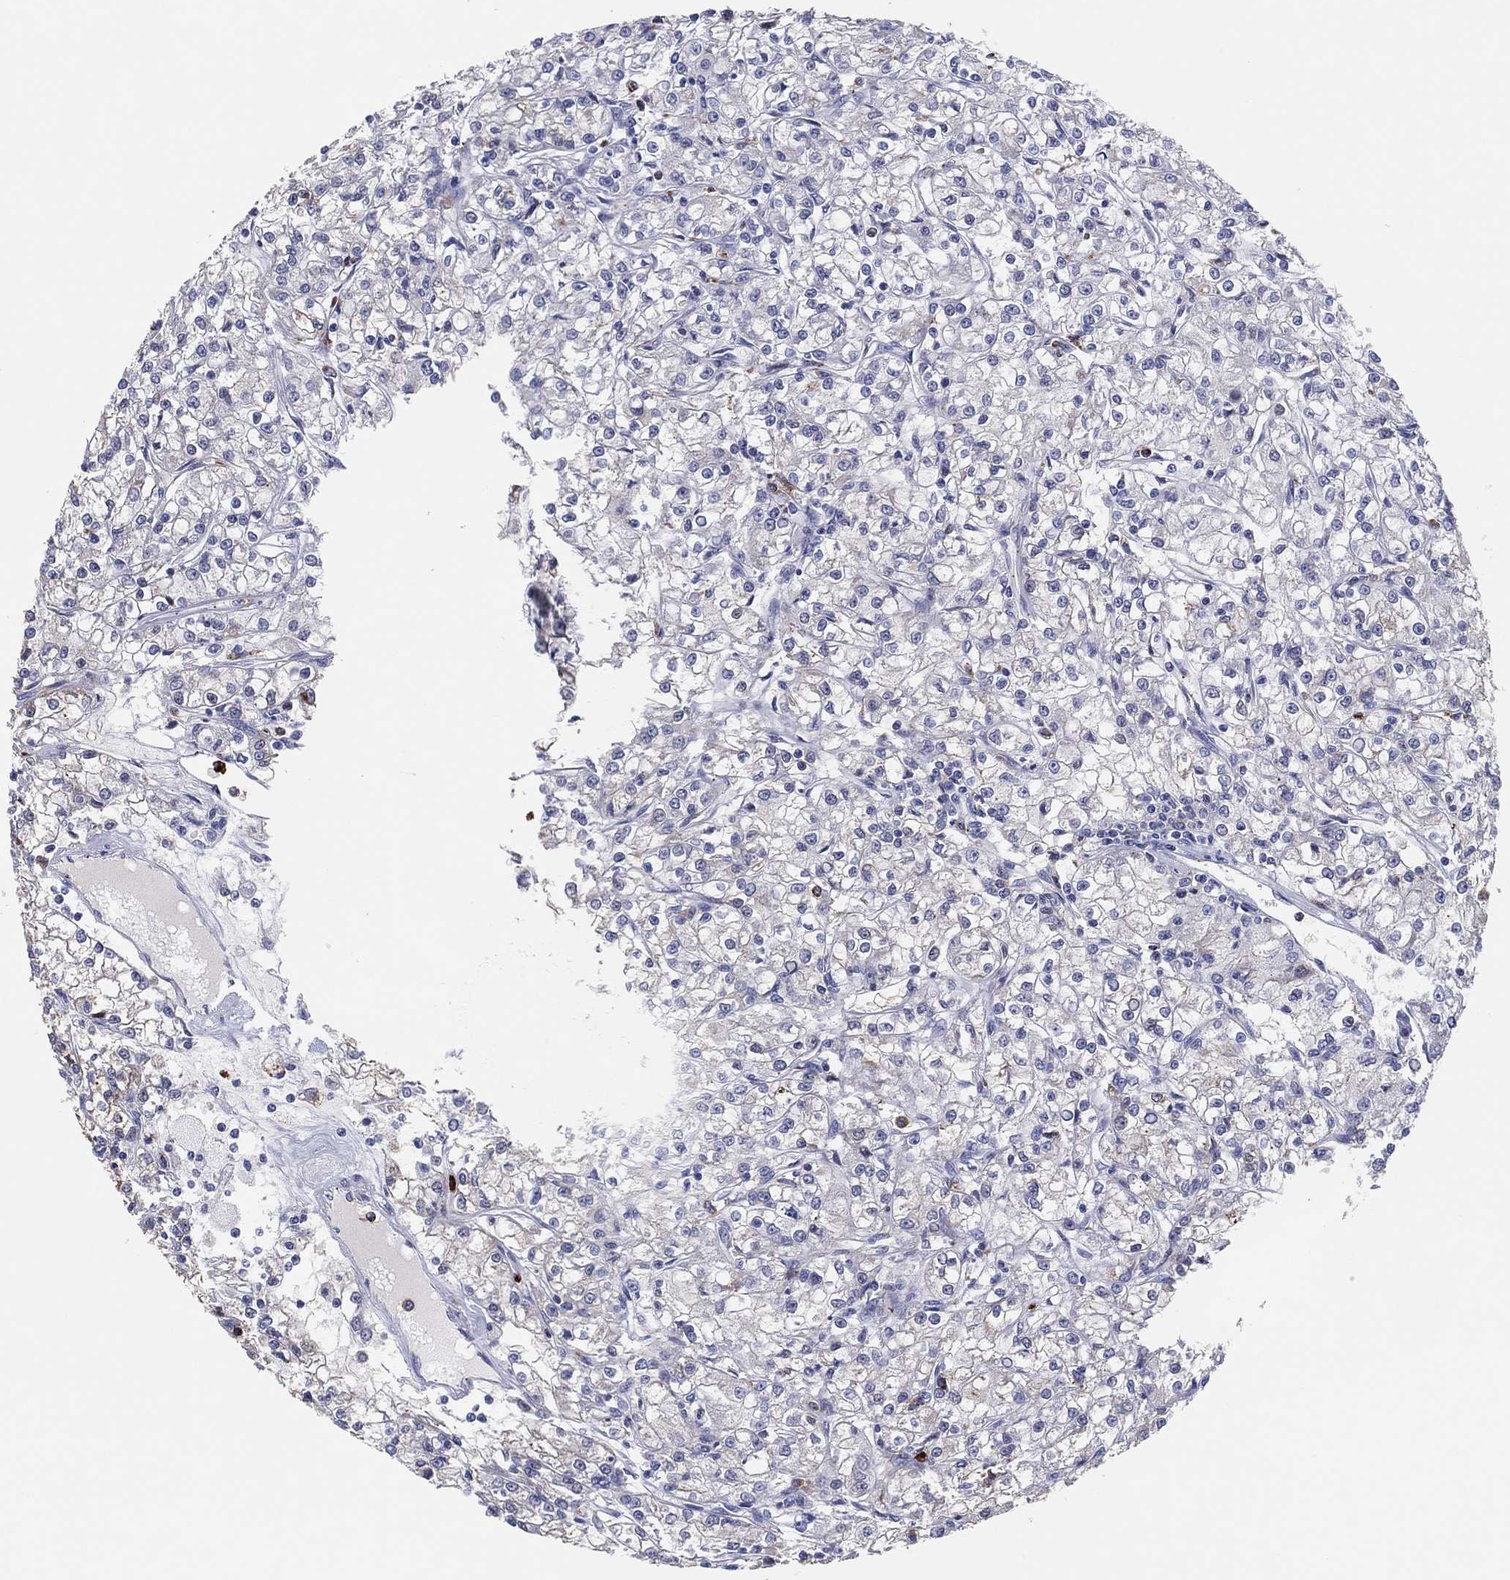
{"staining": {"intensity": "negative", "quantity": "none", "location": "none"}, "tissue": "renal cancer", "cell_type": "Tumor cells", "image_type": "cancer", "snomed": [{"axis": "morphology", "description": "Adenocarcinoma, NOS"}, {"axis": "topography", "description": "Kidney"}], "caption": "Tumor cells show no significant staining in renal cancer (adenocarcinoma).", "gene": "PLAC8", "patient": {"sex": "female", "age": 59}}